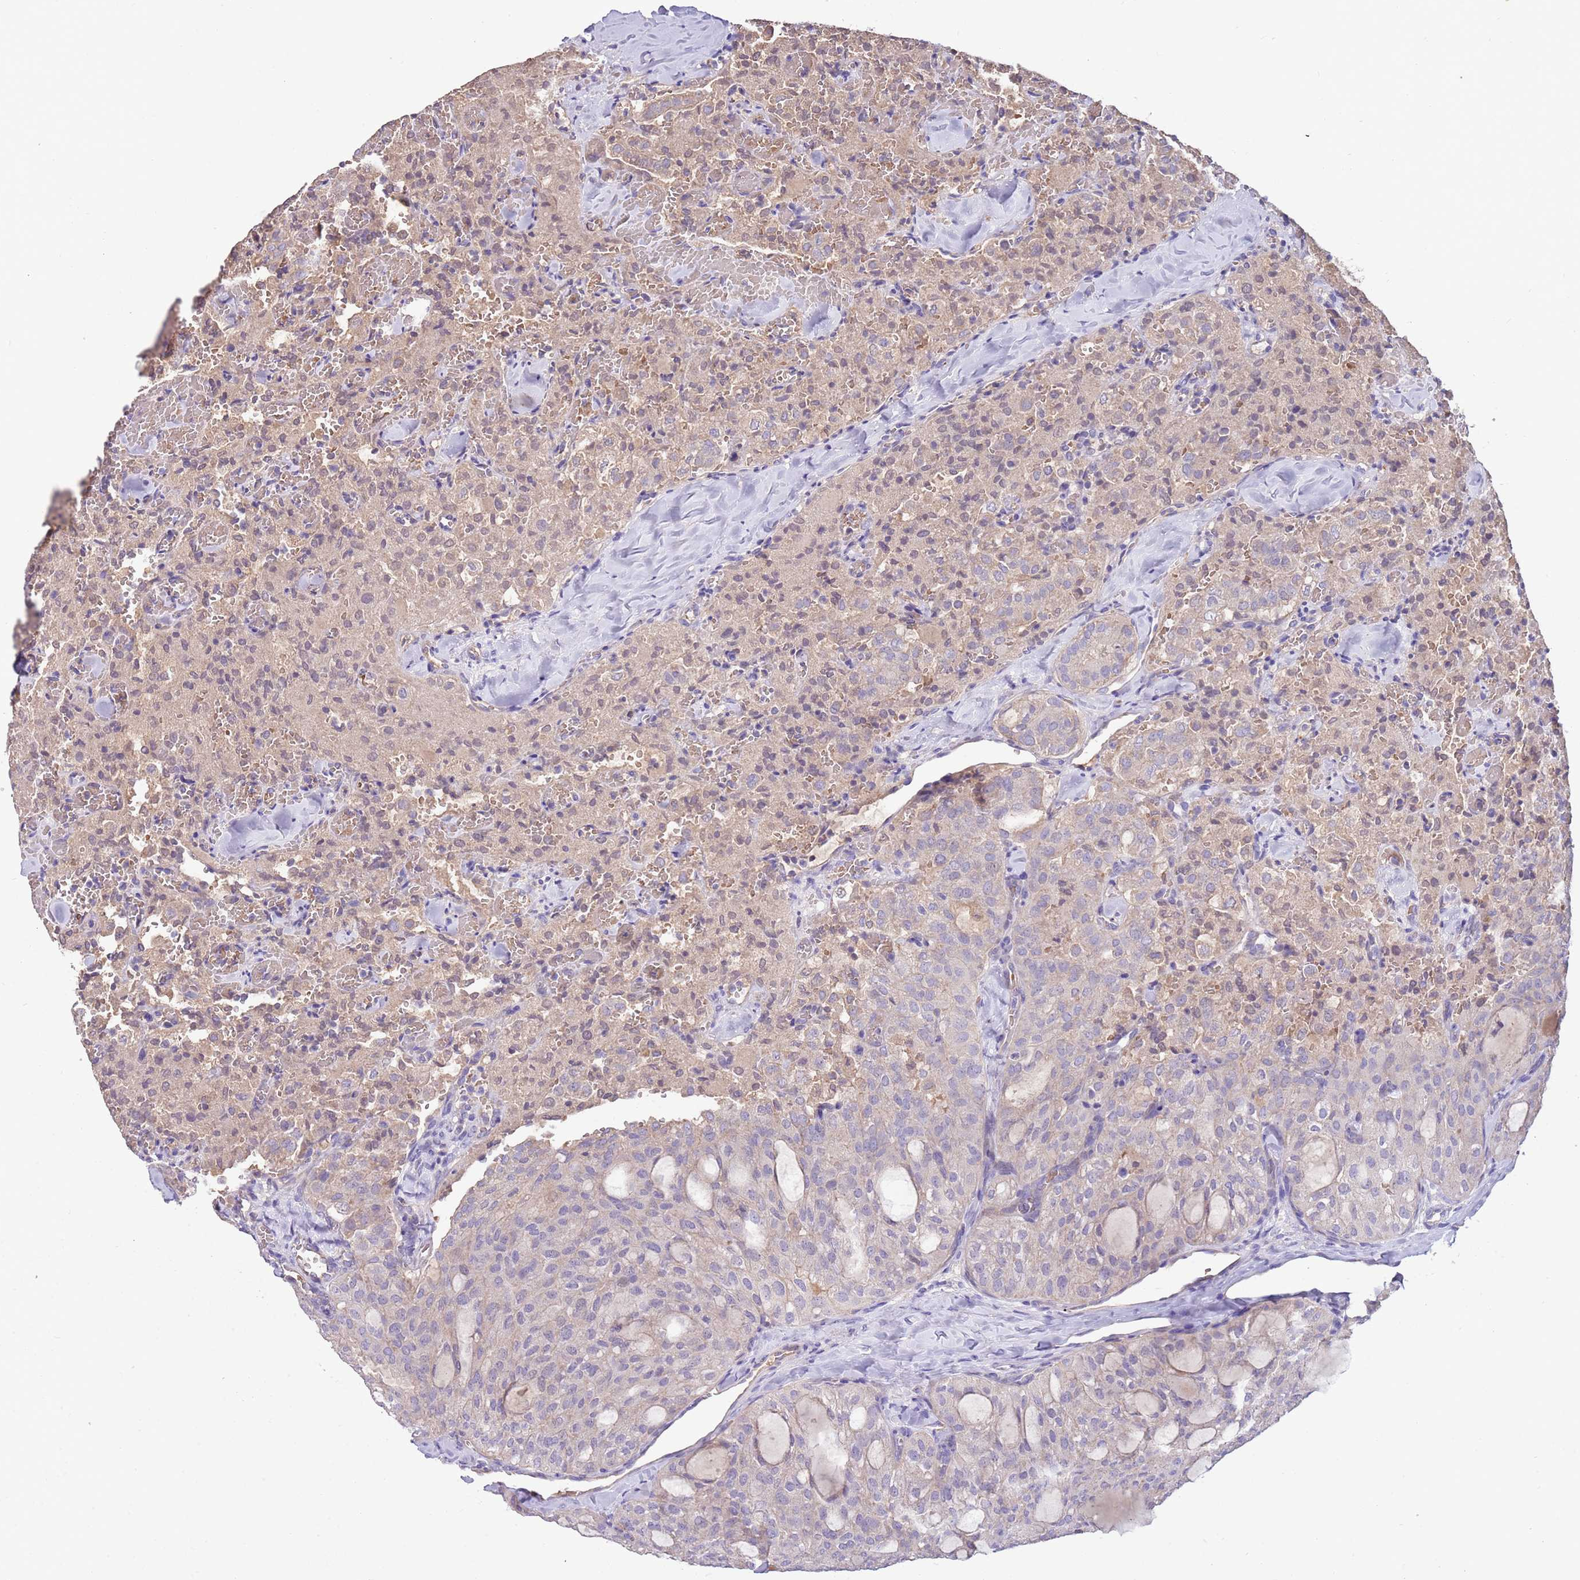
{"staining": {"intensity": "negative", "quantity": "none", "location": "none"}, "tissue": "thyroid cancer", "cell_type": "Tumor cells", "image_type": "cancer", "snomed": [{"axis": "morphology", "description": "Follicular adenoma carcinoma, NOS"}, {"axis": "topography", "description": "Thyroid gland"}], "caption": "Immunohistochemistry (IHC) histopathology image of neoplastic tissue: thyroid cancer stained with DAB (3,3'-diaminobenzidine) reveals no significant protein staining in tumor cells.", "gene": "TRMO", "patient": {"sex": "male", "age": 75}}